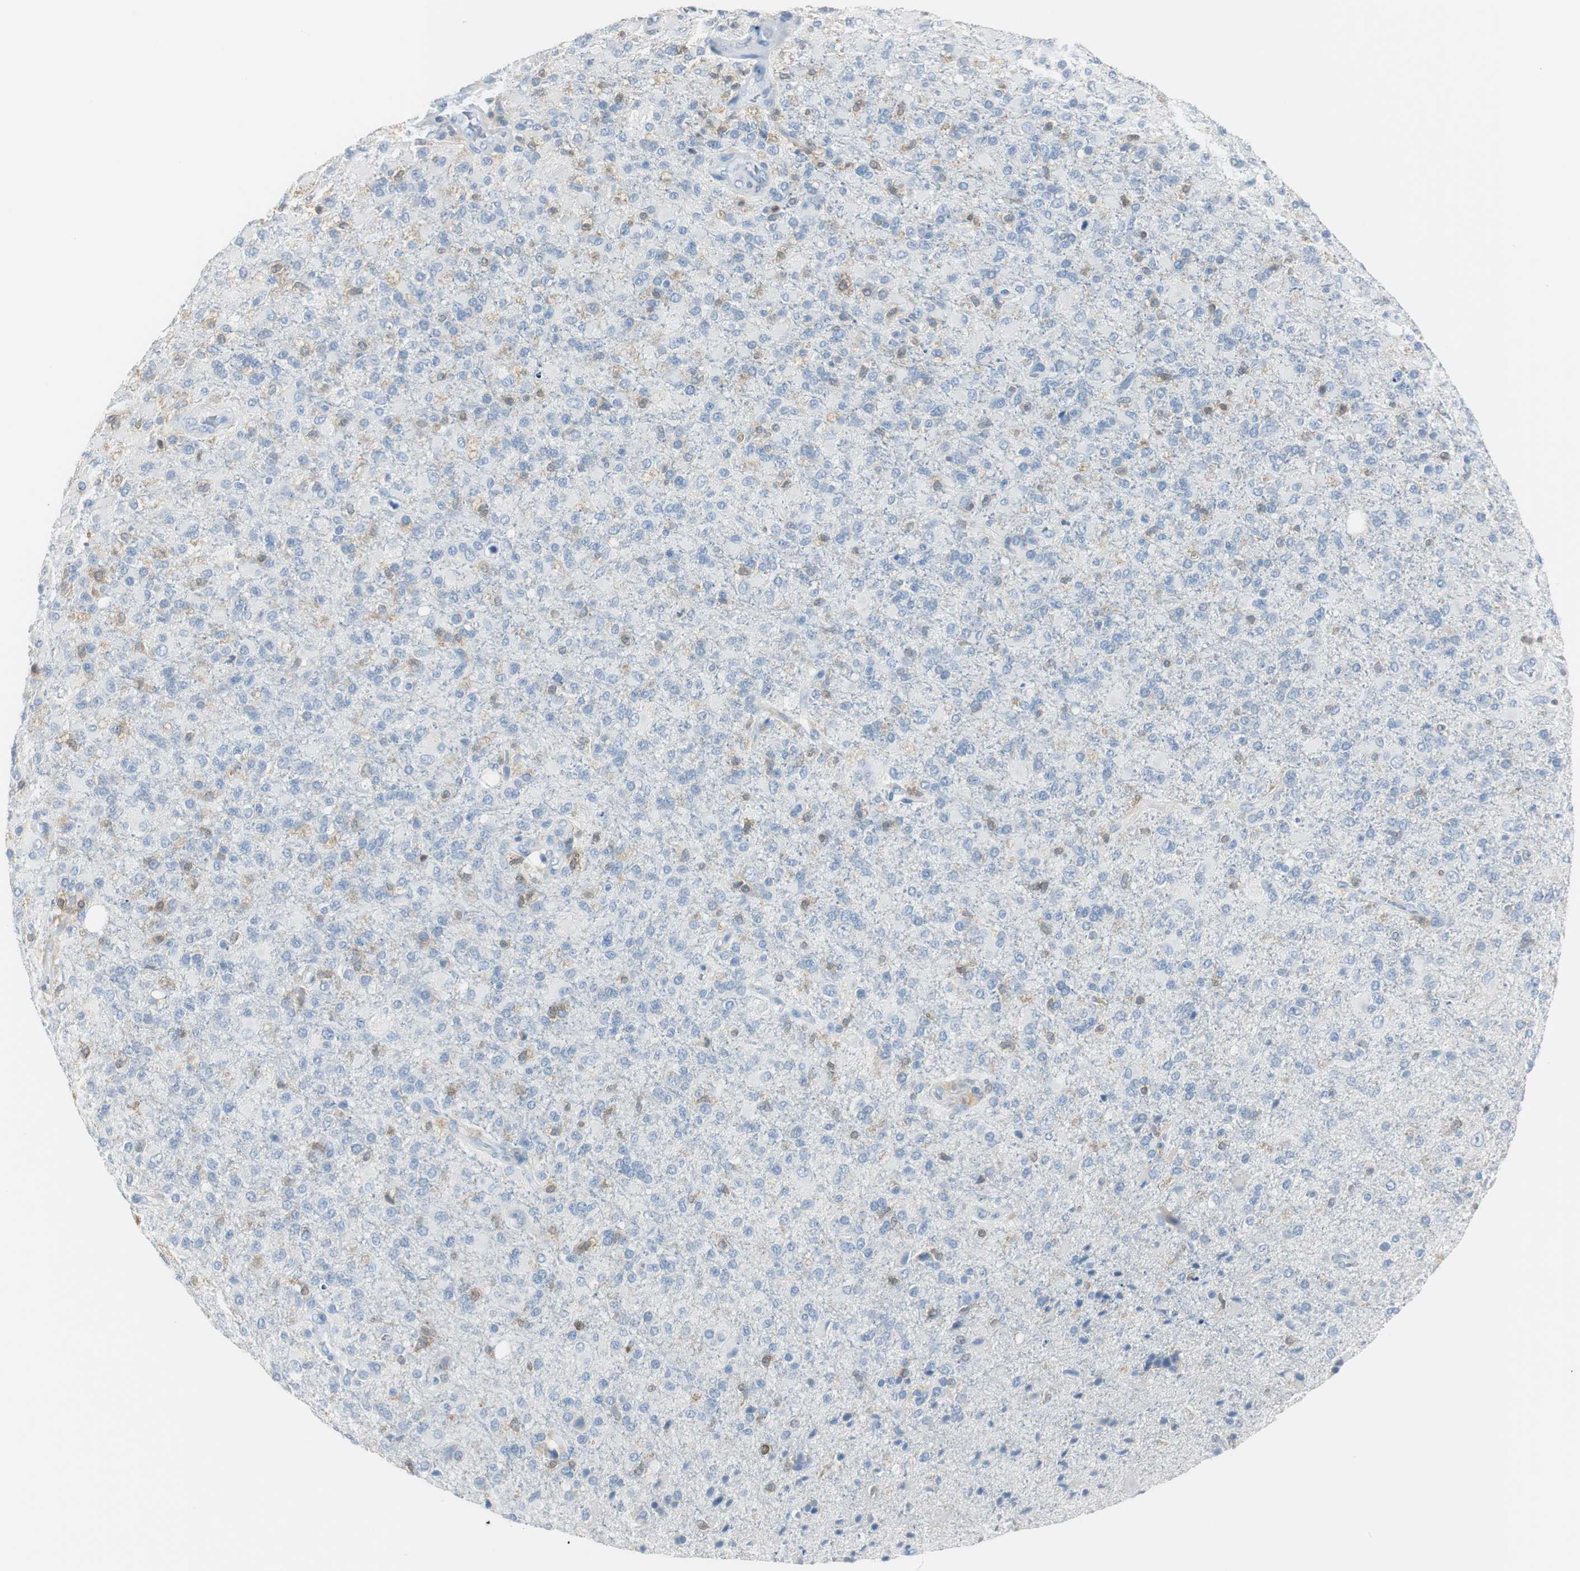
{"staining": {"intensity": "weak", "quantity": "25%-75%", "location": "cytoplasmic/membranous"}, "tissue": "glioma", "cell_type": "Tumor cells", "image_type": "cancer", "snomed": [{"axis": "morphology", "description": "Glioma, malignant, High grade"}, {"axis": "topography", "description": "Brain"}], "caption": "Immunohistochemical staining of human high-grade glioma (malignant) reveals weak cytoplasmic/membranous protein expression in approximately 25%-75% of tumor cells.", "gene": "FBP1", "patient": {"sex": "male", "age": 71}}